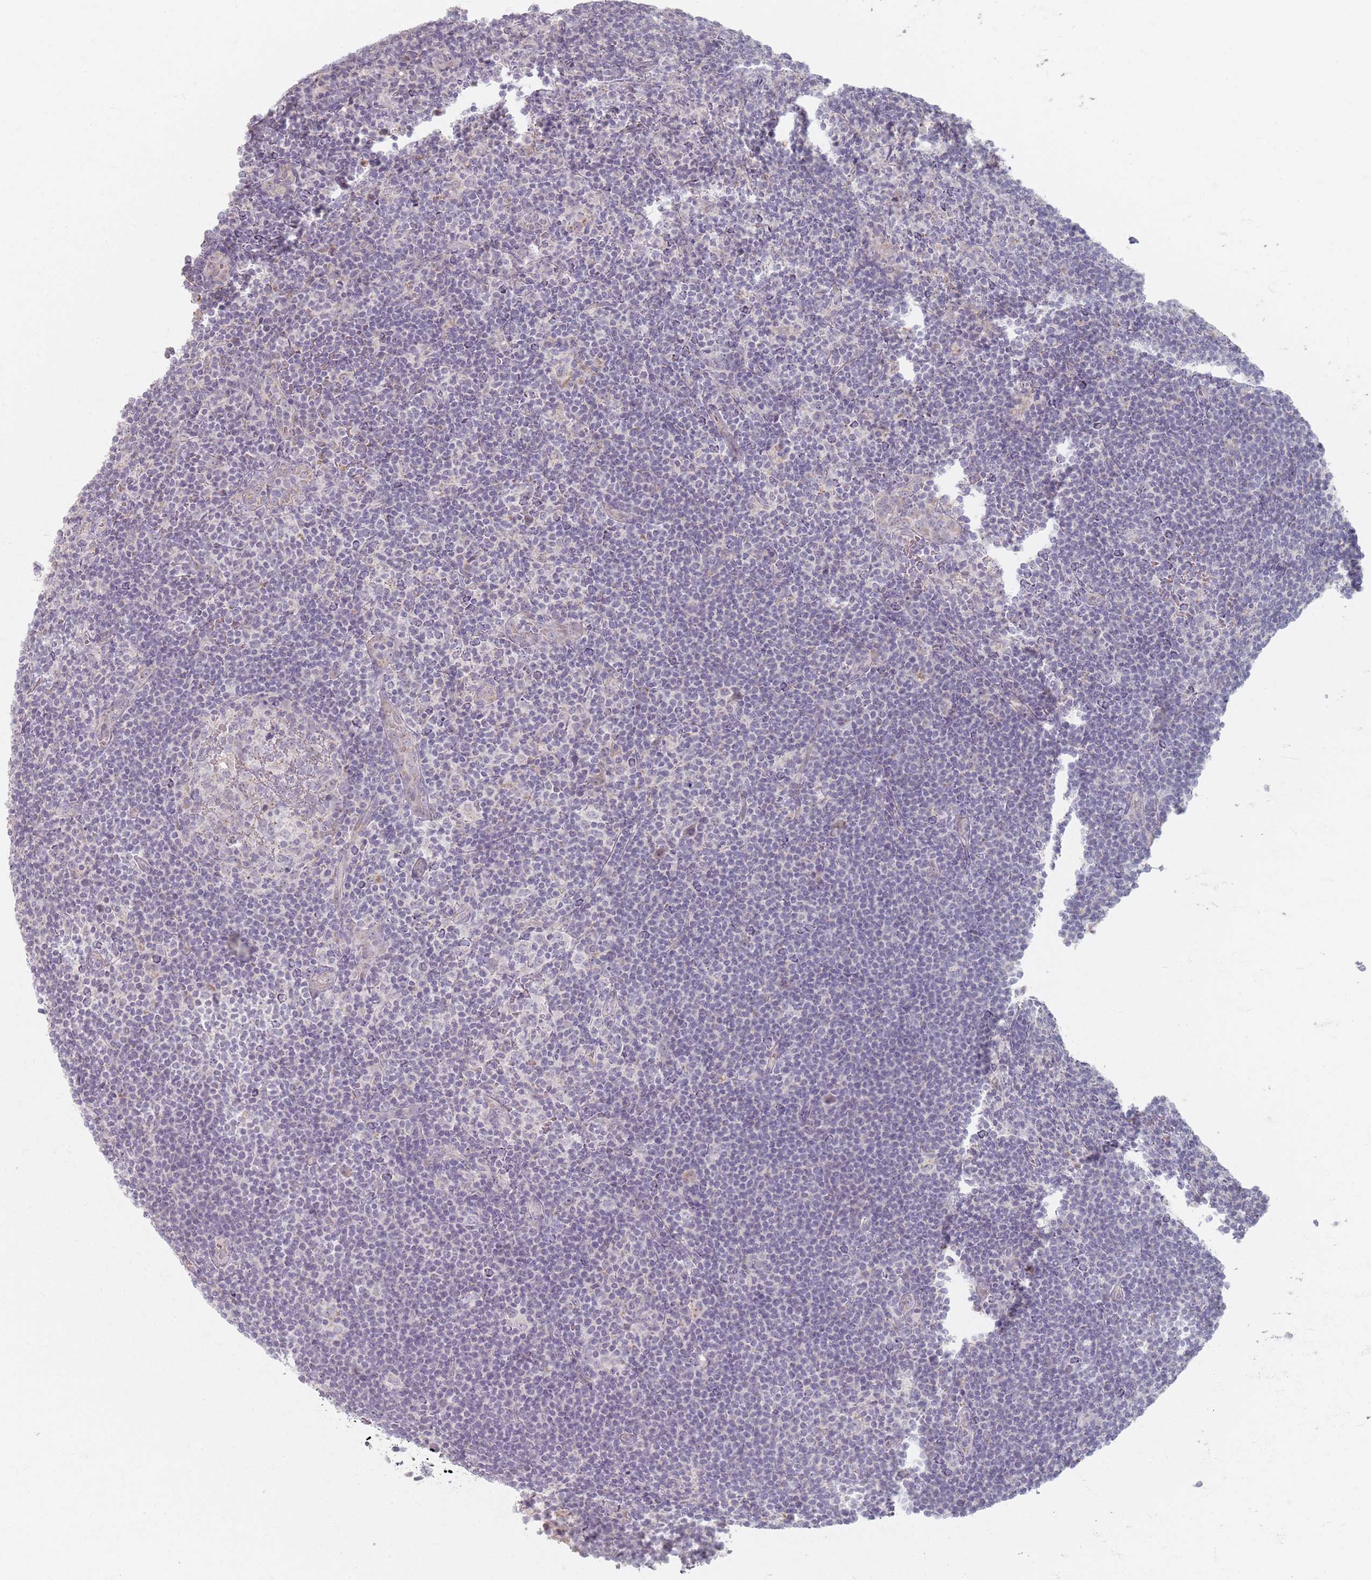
{"staining": {"intensity": "negative", "quantity": "none", "location": "none"}, "tissue": "lymphoma", "cell_type": "Tumor cells", "image_type": "cancer", "snomed": [{"axis": "morphology", "description": "Hodgkin's disease, NOS"}, {"axis": "topography", "description": "Lymph node"}], "caption": "Image shows no significant protein staining in tumor cells of Hodgkin's disease. Brightfield microscopy of immunohistochemistry stained with DAB (brown) and hematoxylin (blue), captured at high magnification.", "gene": "PKD2L2", "patient": {"sex": "female", "age": 57}}